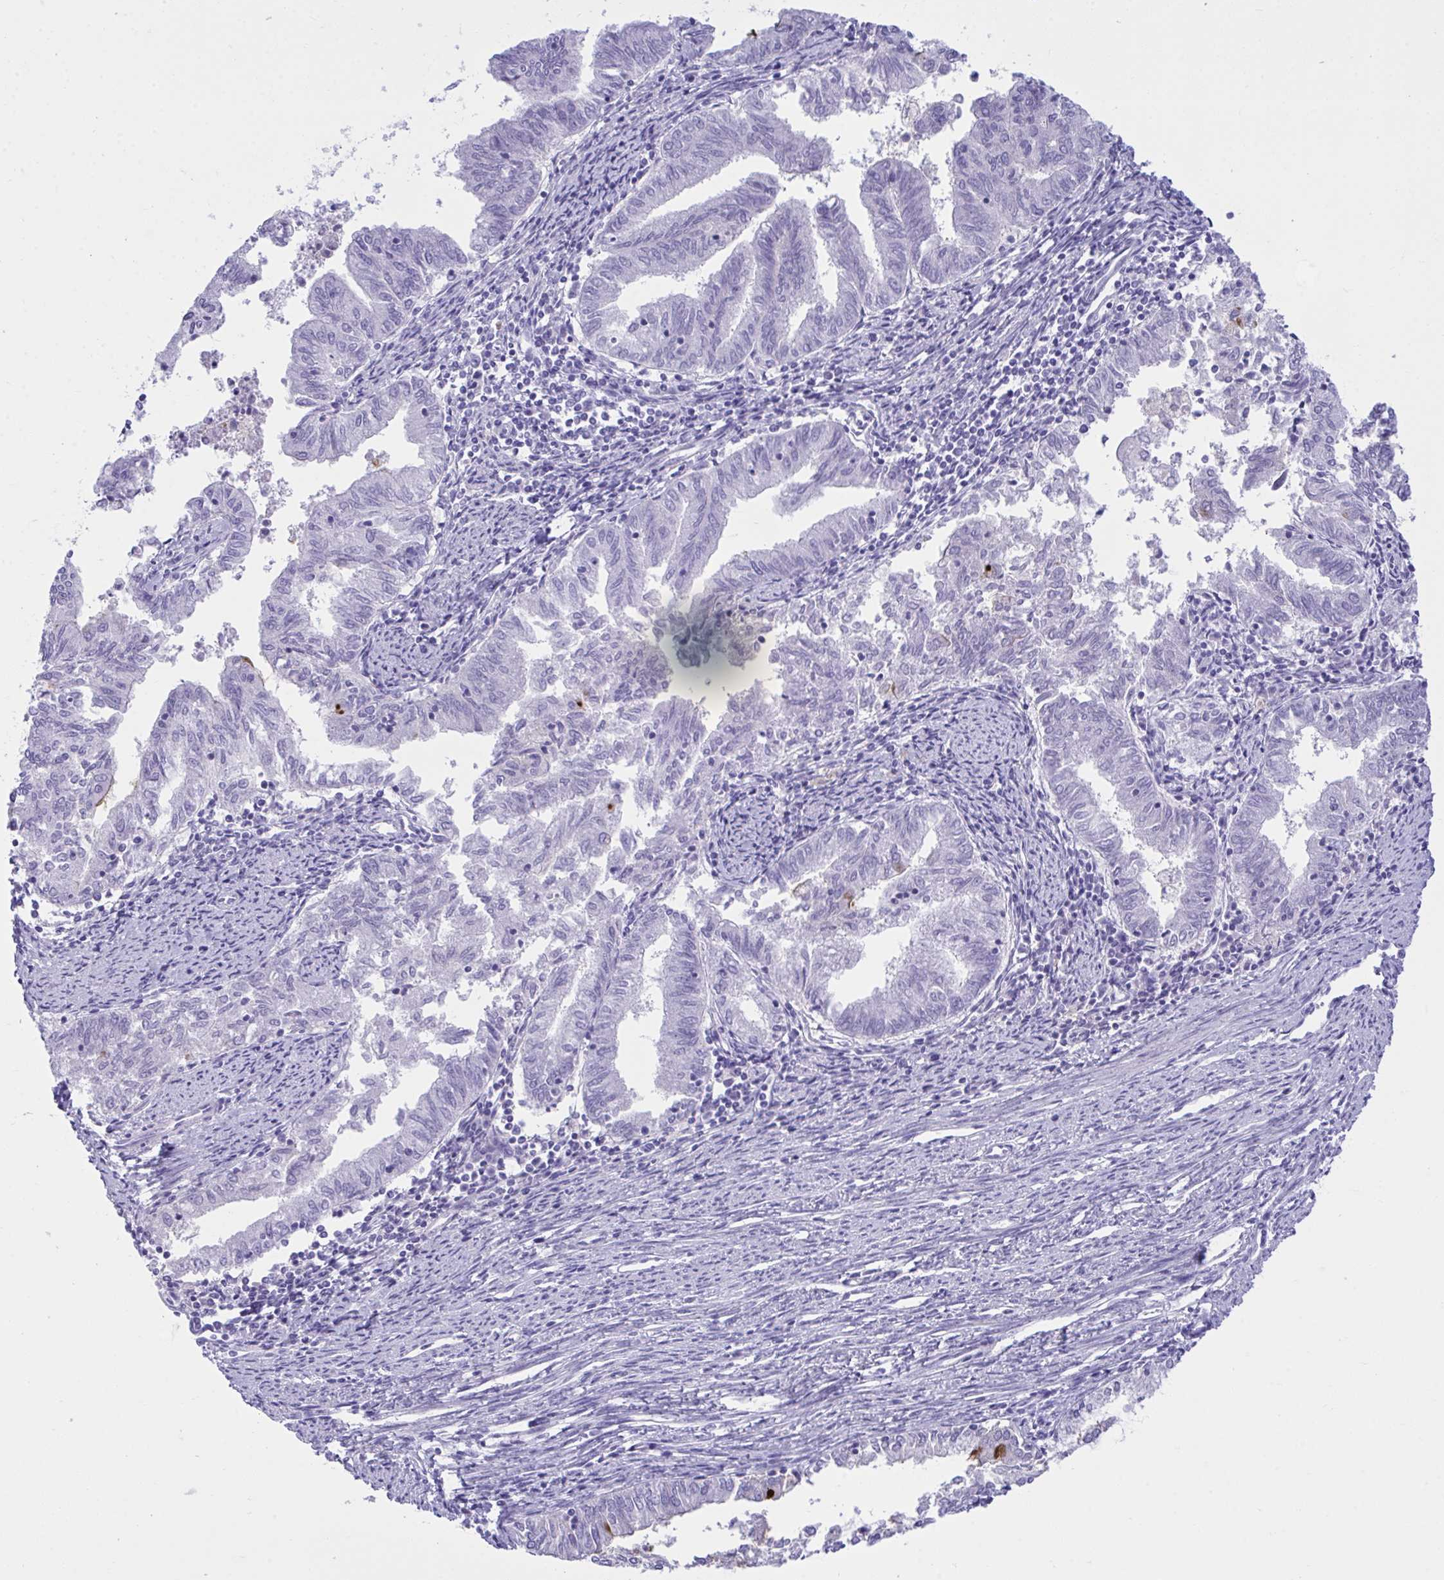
{"staining": {"intensity": "negative", "quantity": "none", "location": "none"}, "tissue": "endometrial cancer", "cell_type": "Tumor cells", "image_type": "cancer", "snomed": [{"axis": "morphology", "description": "Adenocarcinoma, NOS"}, {"axis": "topography", "description": "Endometrium"}], "caption": "Tumor cells show no significant protein expression in endometrial cancer.", "gene": "PLEKHH1", "patient": {"sex": "female", "age": 79}}